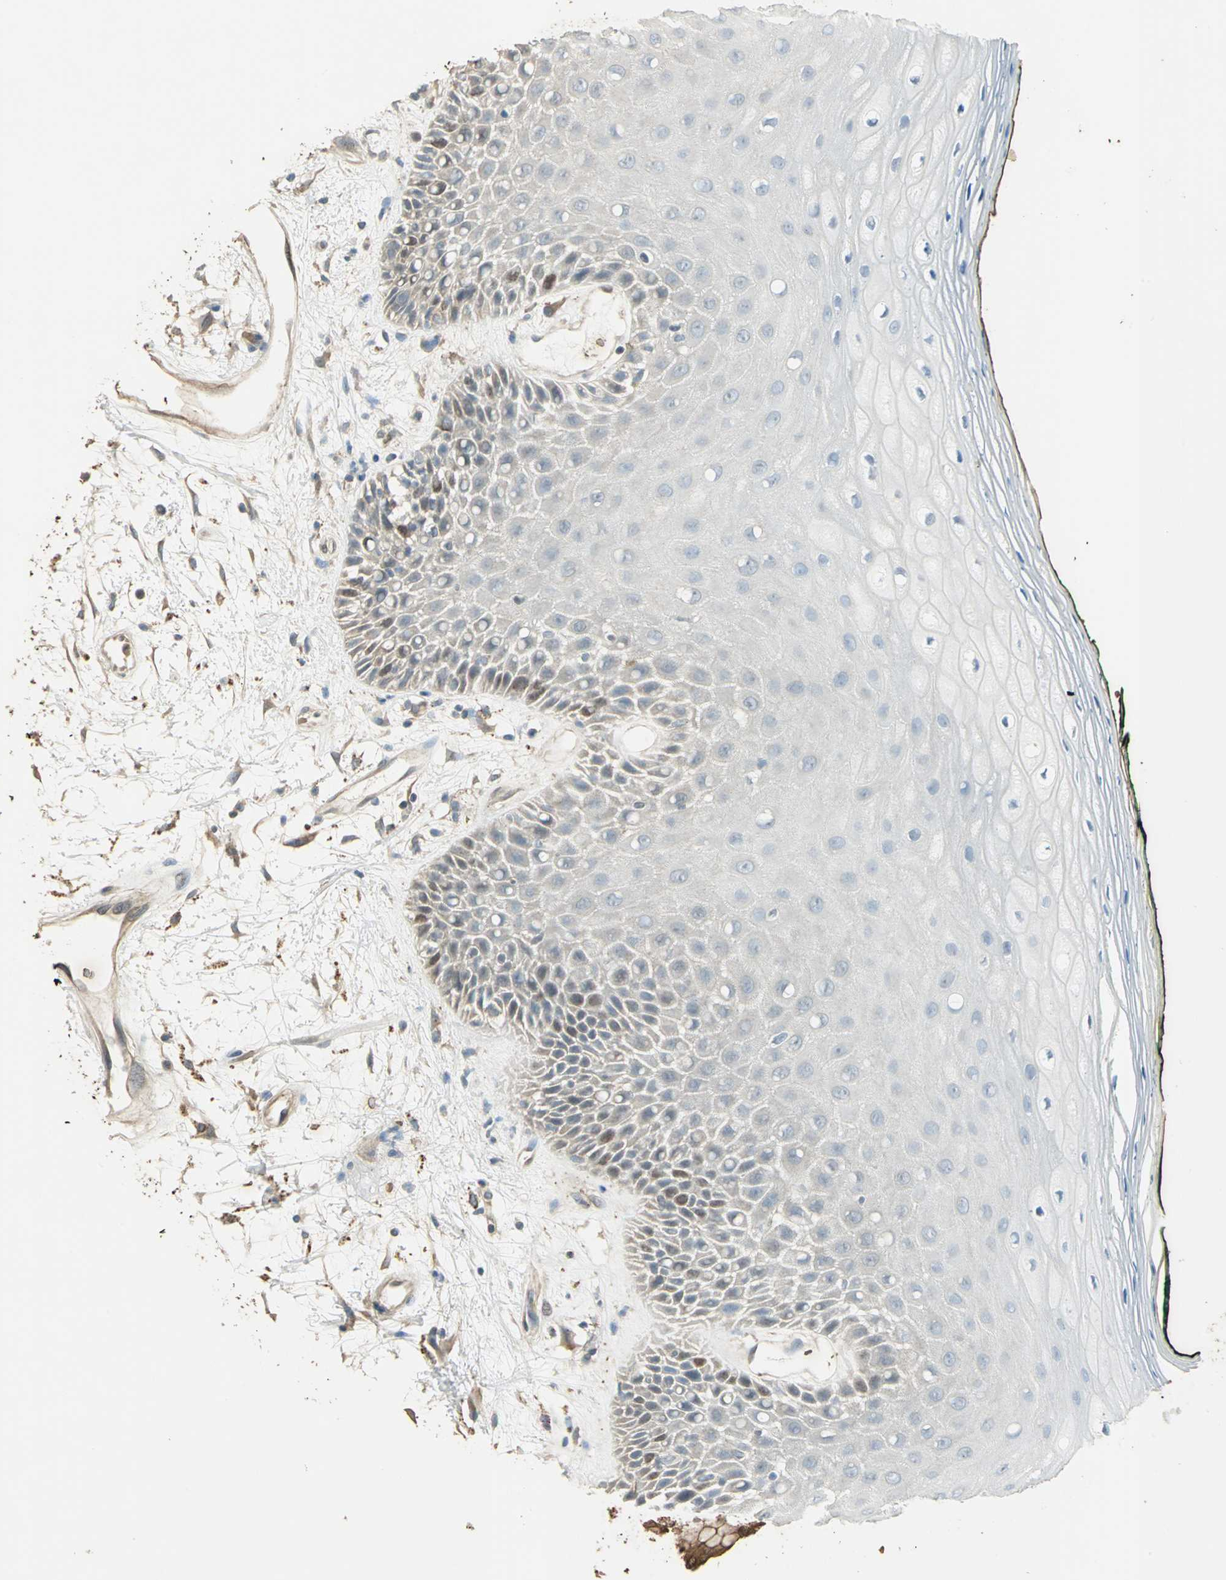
{"staining": {"intensity": "moderate", "quantity": "<25%", "location": "cytoplasmic/membranous"}, "tissue": "oral mucosa", "cell_type": "Squamous epithelial cells", "image_type": "normal", "snomed": [{"axis": "morphology", "description": "Normal tissue, NOS"}, {"axis": "morphology", "description": "Squamous cell carcinoma, NOS"}, {"axis": "topography", "description": "Skeletal muscle"}, {"axis": "topography", "description": "Oral tissue"}, {"axis": "topography", "description": "Head-Neck"}], "caption": "IHC staining of normal oral mucosa, which shows low levels of moderate cytoplasmic/membranous staining in approximately <25% of squamous epithelial cells indicating moderate cytoplasmic/membranous protein expression. The staining was performed using DAB (brown) for protein detection and nuclei were counterstained in hematoxylin (blue).", "gene": "DDAH1", "patient": {"sex": "female", "age": 84}}